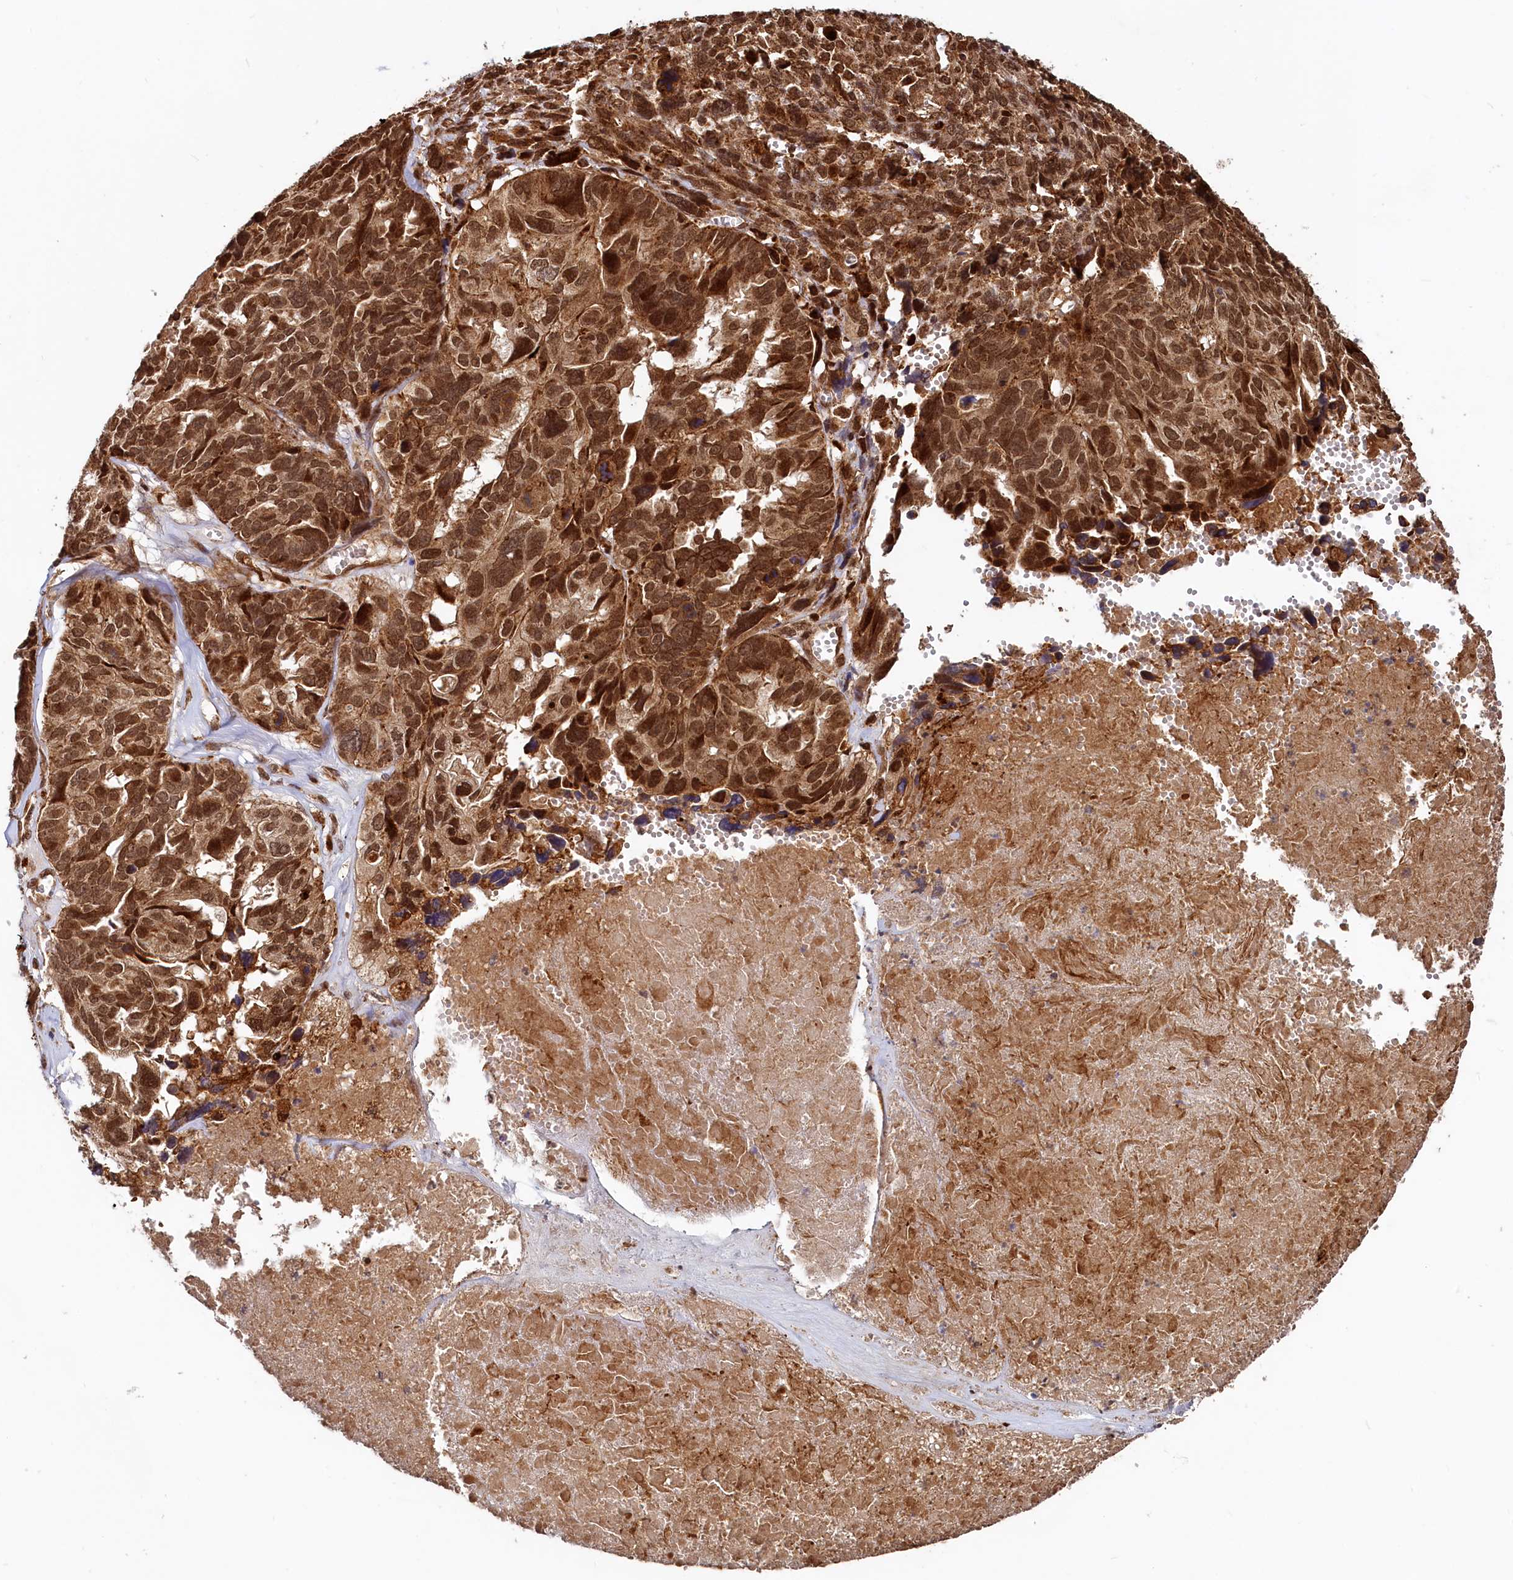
{"staining": {"intensity": "strong", "quantity": ">75%", "location": "cytoplasmic/membranous,nuclear"}, "tissue": "ovarian cancer", "cell_type": "Tumor cells", "image_type": "cancer", "snomed": [{"axis": "morphology", "description": "Cystadenocarcinoma, serous, NOS"}, {"axis": "topography", "description": "Ovary"}], "caption": "Ovarian cancer (serous cystadenocarcinoma) stained with IHC demonstrates strong cytoplasmic/membranous and nuclear positivity in approximately >75% of tumor cells.", "gene": "TRIM23", "patient": {"sex": "female", "age": 79}}